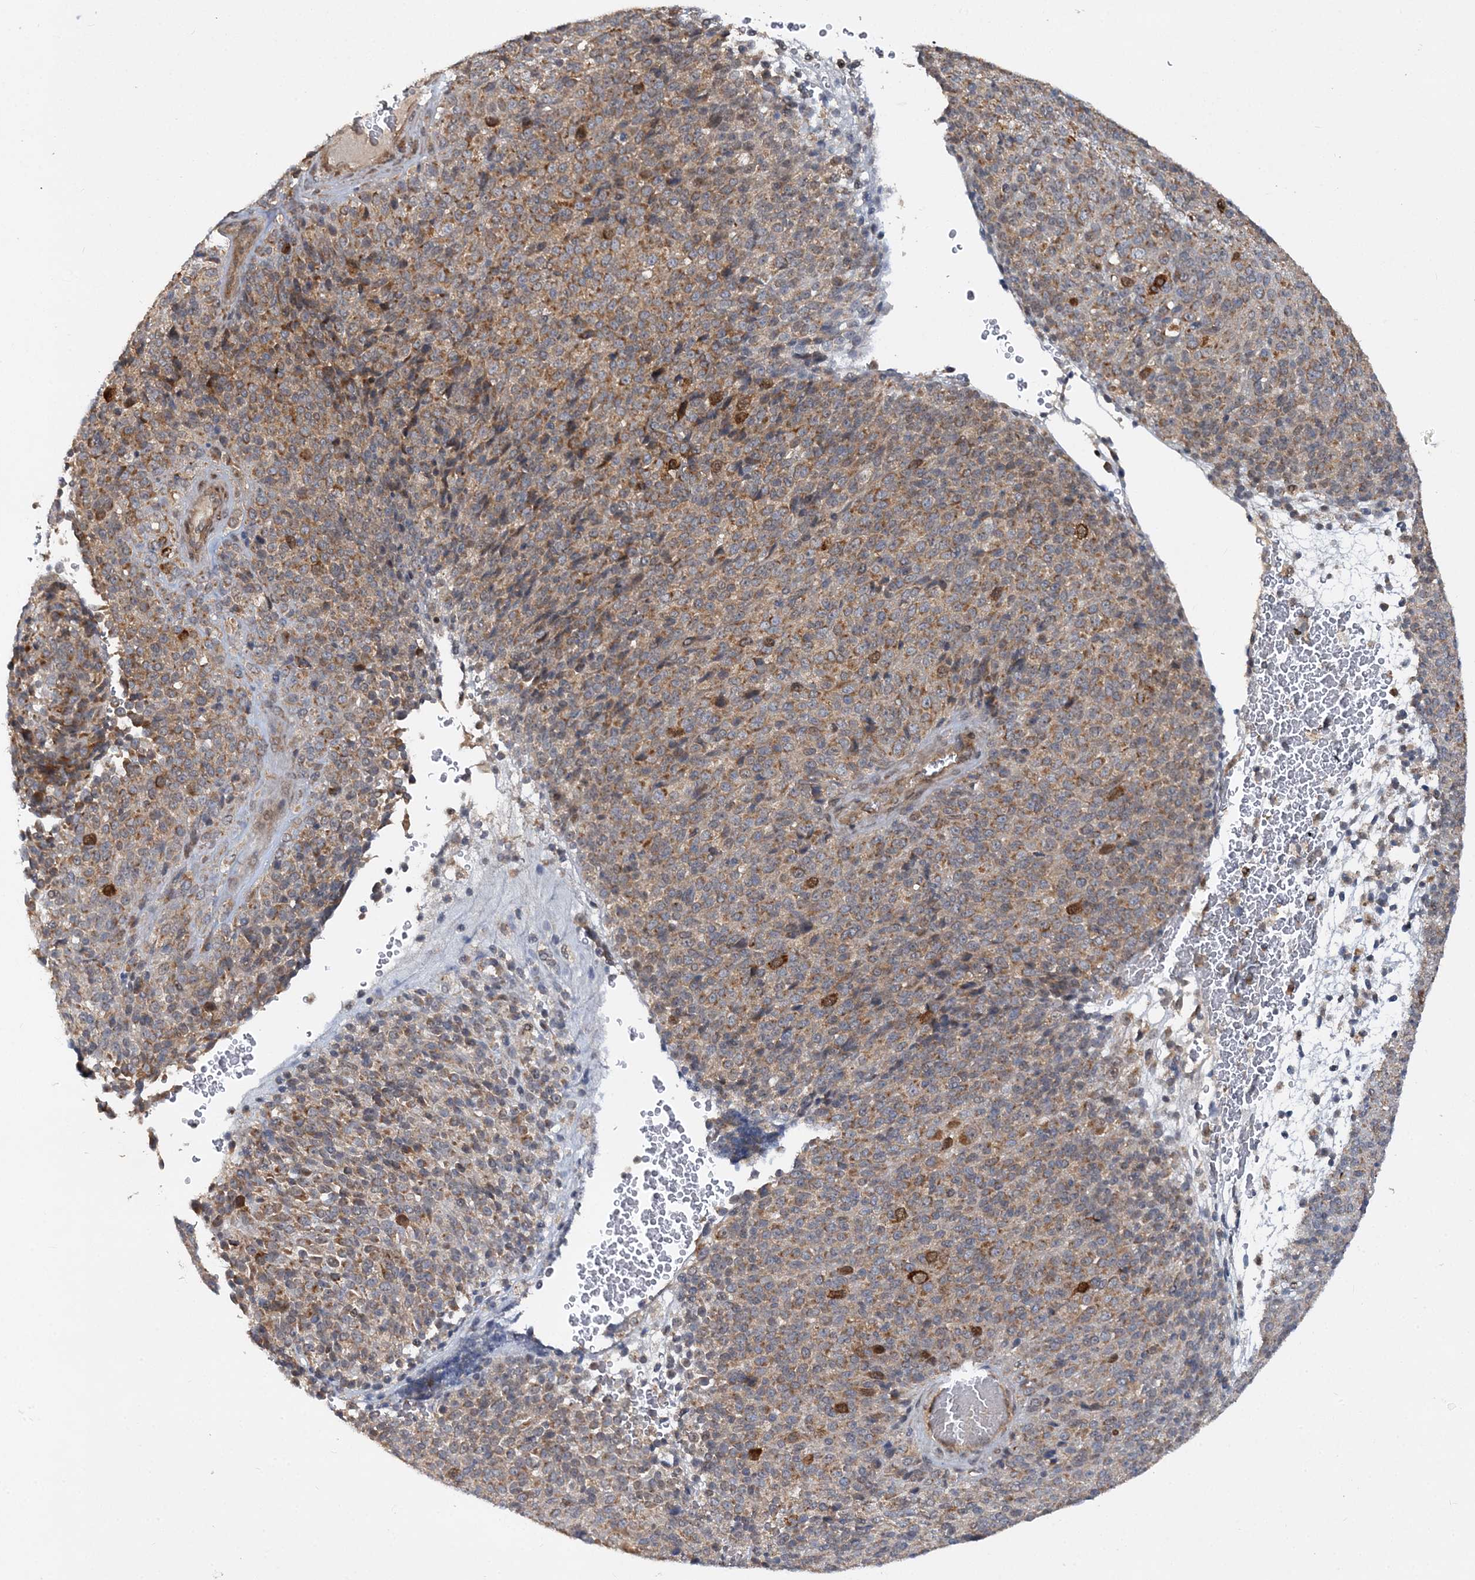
{"staining": {"intensity": "moderate", "quantity": ">75%", "location": "cytoplasmic/membranous"}, "tissue": "melanoma", "cell_type": "Tumor cells", "image_type": "cancer", "snomed": [{"axis": "morphology", "description": "Malignant melanoma, Metastatic site"}, {"axis": "topography", "description": "Brain"}], "caption": "Malignant melanoma (metastatic site) tissue exhibits moderate cytoplasmic/membranous positivity in approximately >75% of tumor cells, visualized by immunohistochemistry.", "gene": "MXI1", "patient": {"sex": "female", "age": 56}}